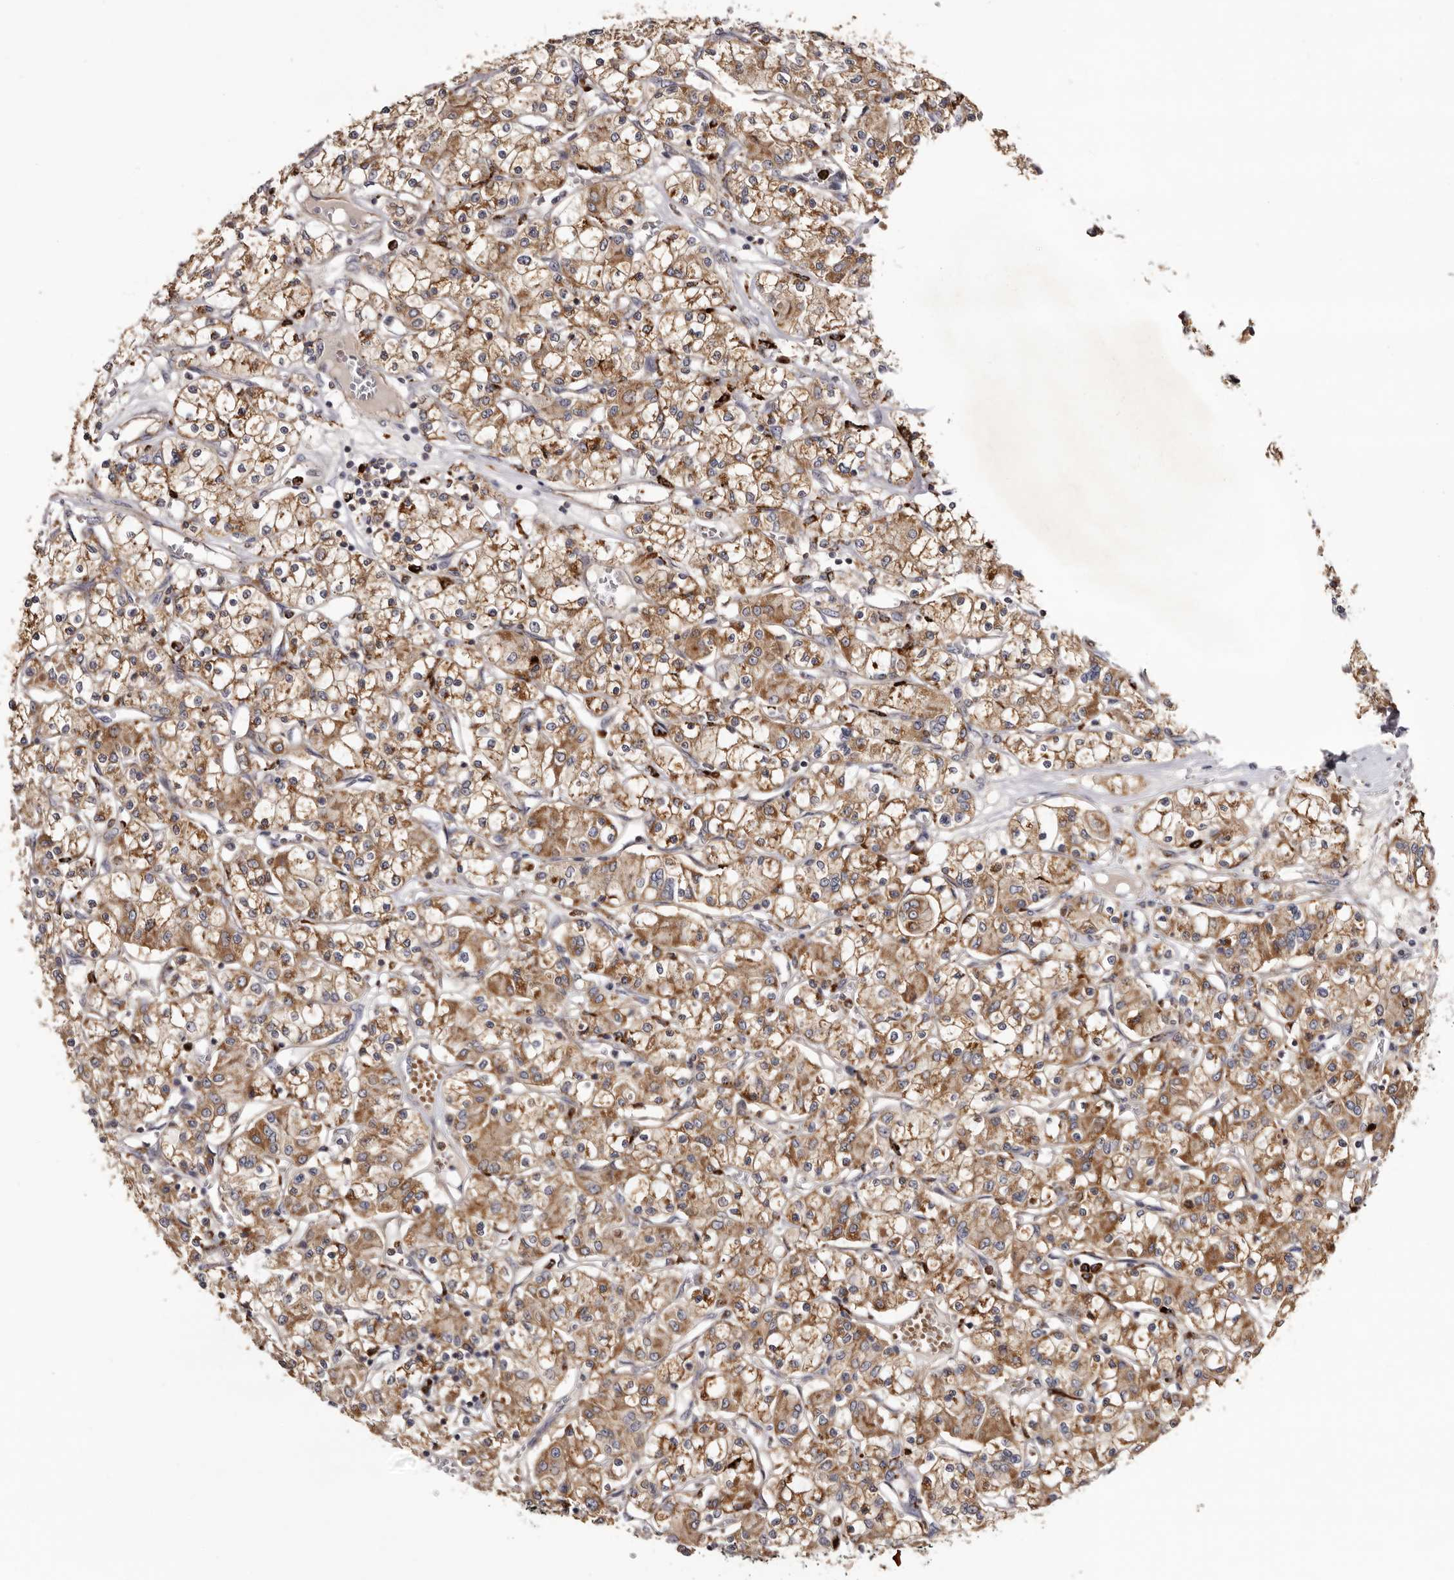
{"staining": {"intensity": "moderate", "quantity": ">75%", "location": "cytoplasmic/membranous"}, "tissue": "renal cancer", "cell_type": "Tumor cells", "image_type": "cancer", "snomed": [{"axis": "morphology", "description": "Adenocarcinoma, NOS"}, {"axis": "topography", "description": "Kidney"}], "caption": "The immunohistochemical stain labels moderate cytoplasmic/membranous staining in tumor cells of renal cancer tissue.", "gene": "MECR", "patient": {"sex": "female", "age": 59}}